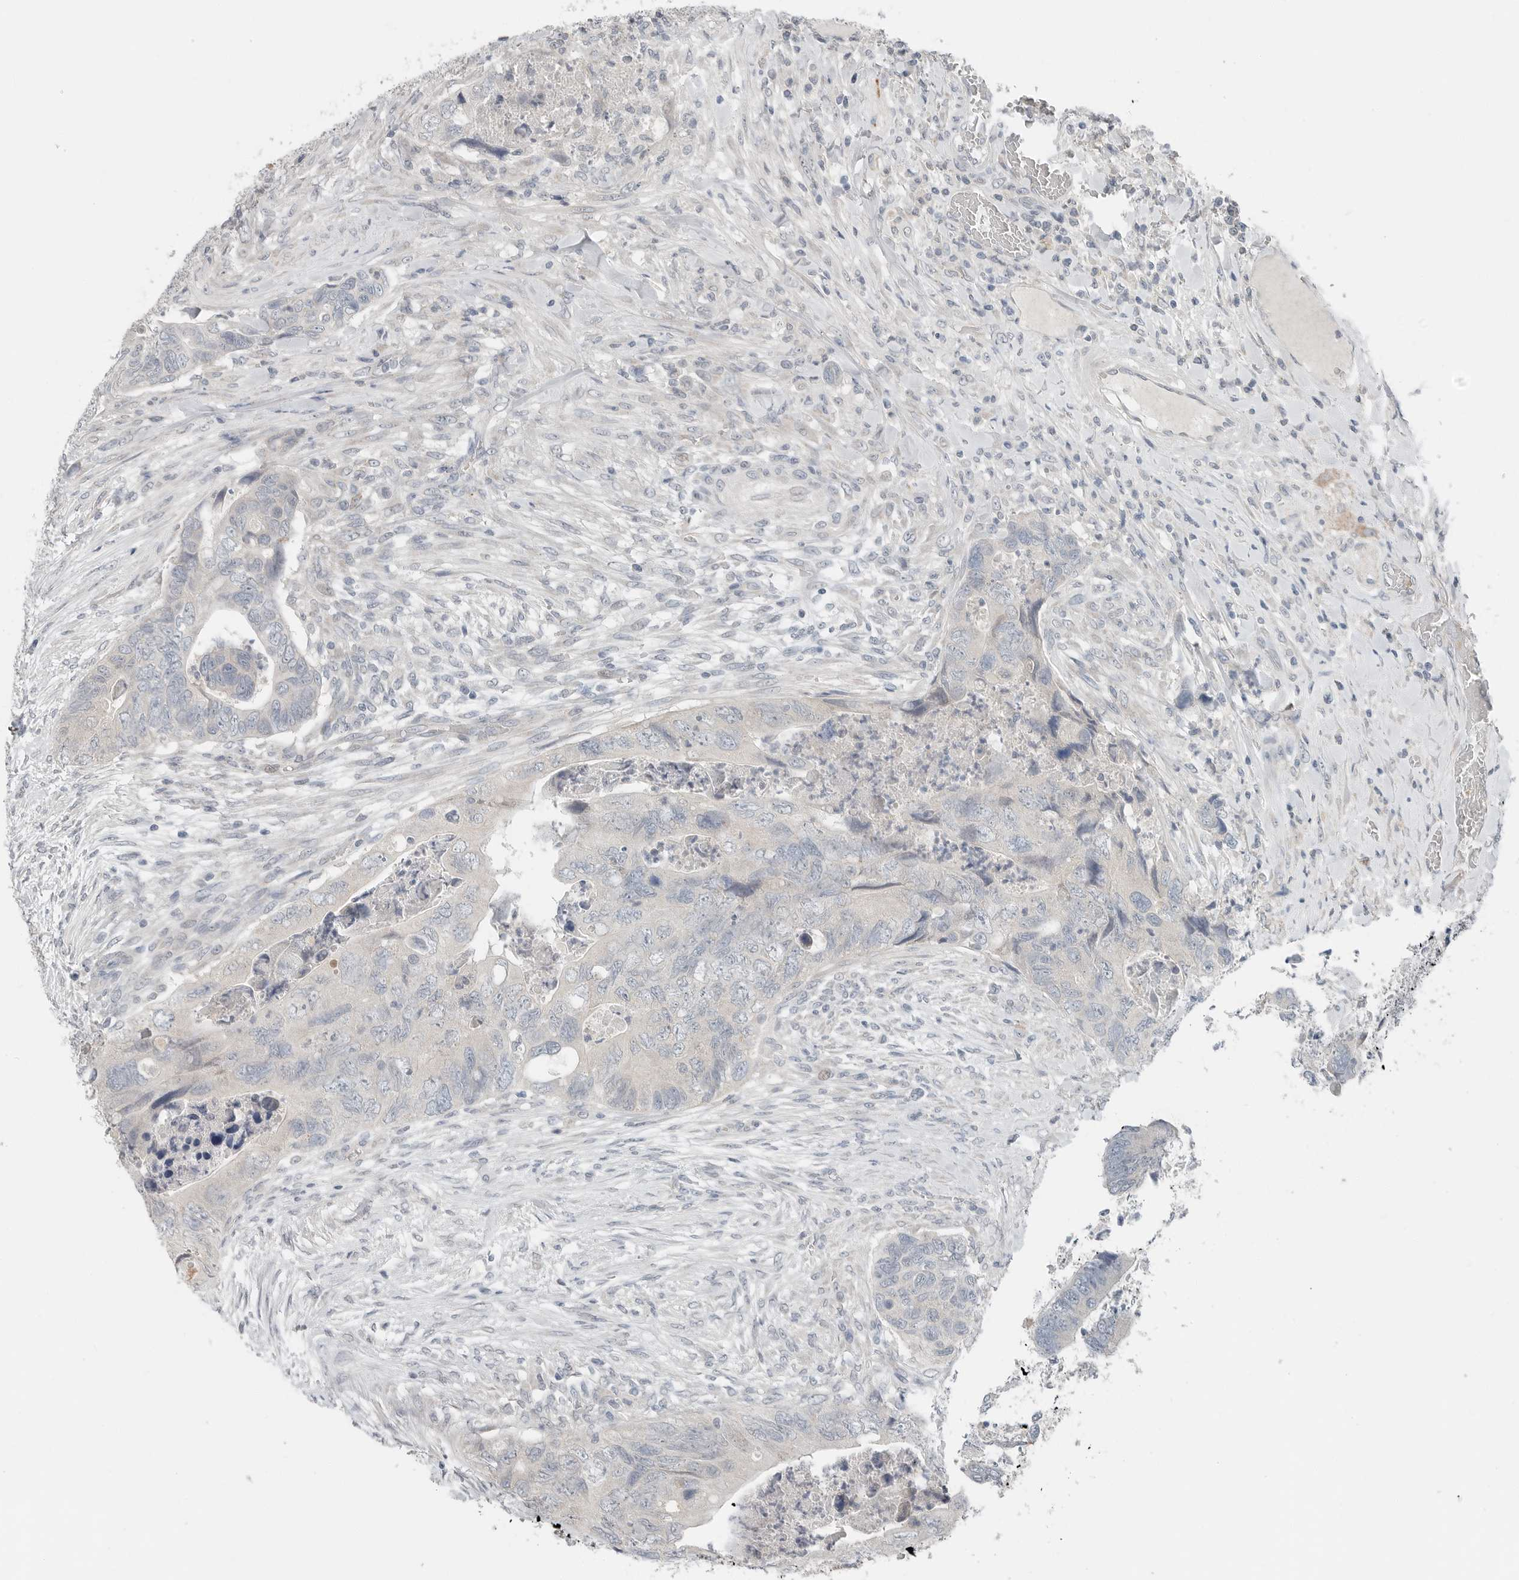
{"staining": {"intensity": "weak", "quantity": "<25%", "location": "cytoplasmic/membranous"}, "tissue": "colorectal cancer", "cell_type": "Tumor cells", "image_type": "cancer", "snomed": [{"axis": "morphology", "description": "Adenocarcinoma, NOS"}, {"axis": "topography", "description": "Rectum"}], "caption": "Tumor cells are negative for brown protein staining in colorectal cancer (adenocarcinoma).", "gene": "FCRLB", "patient": {"sex": "male", "age": 63}}